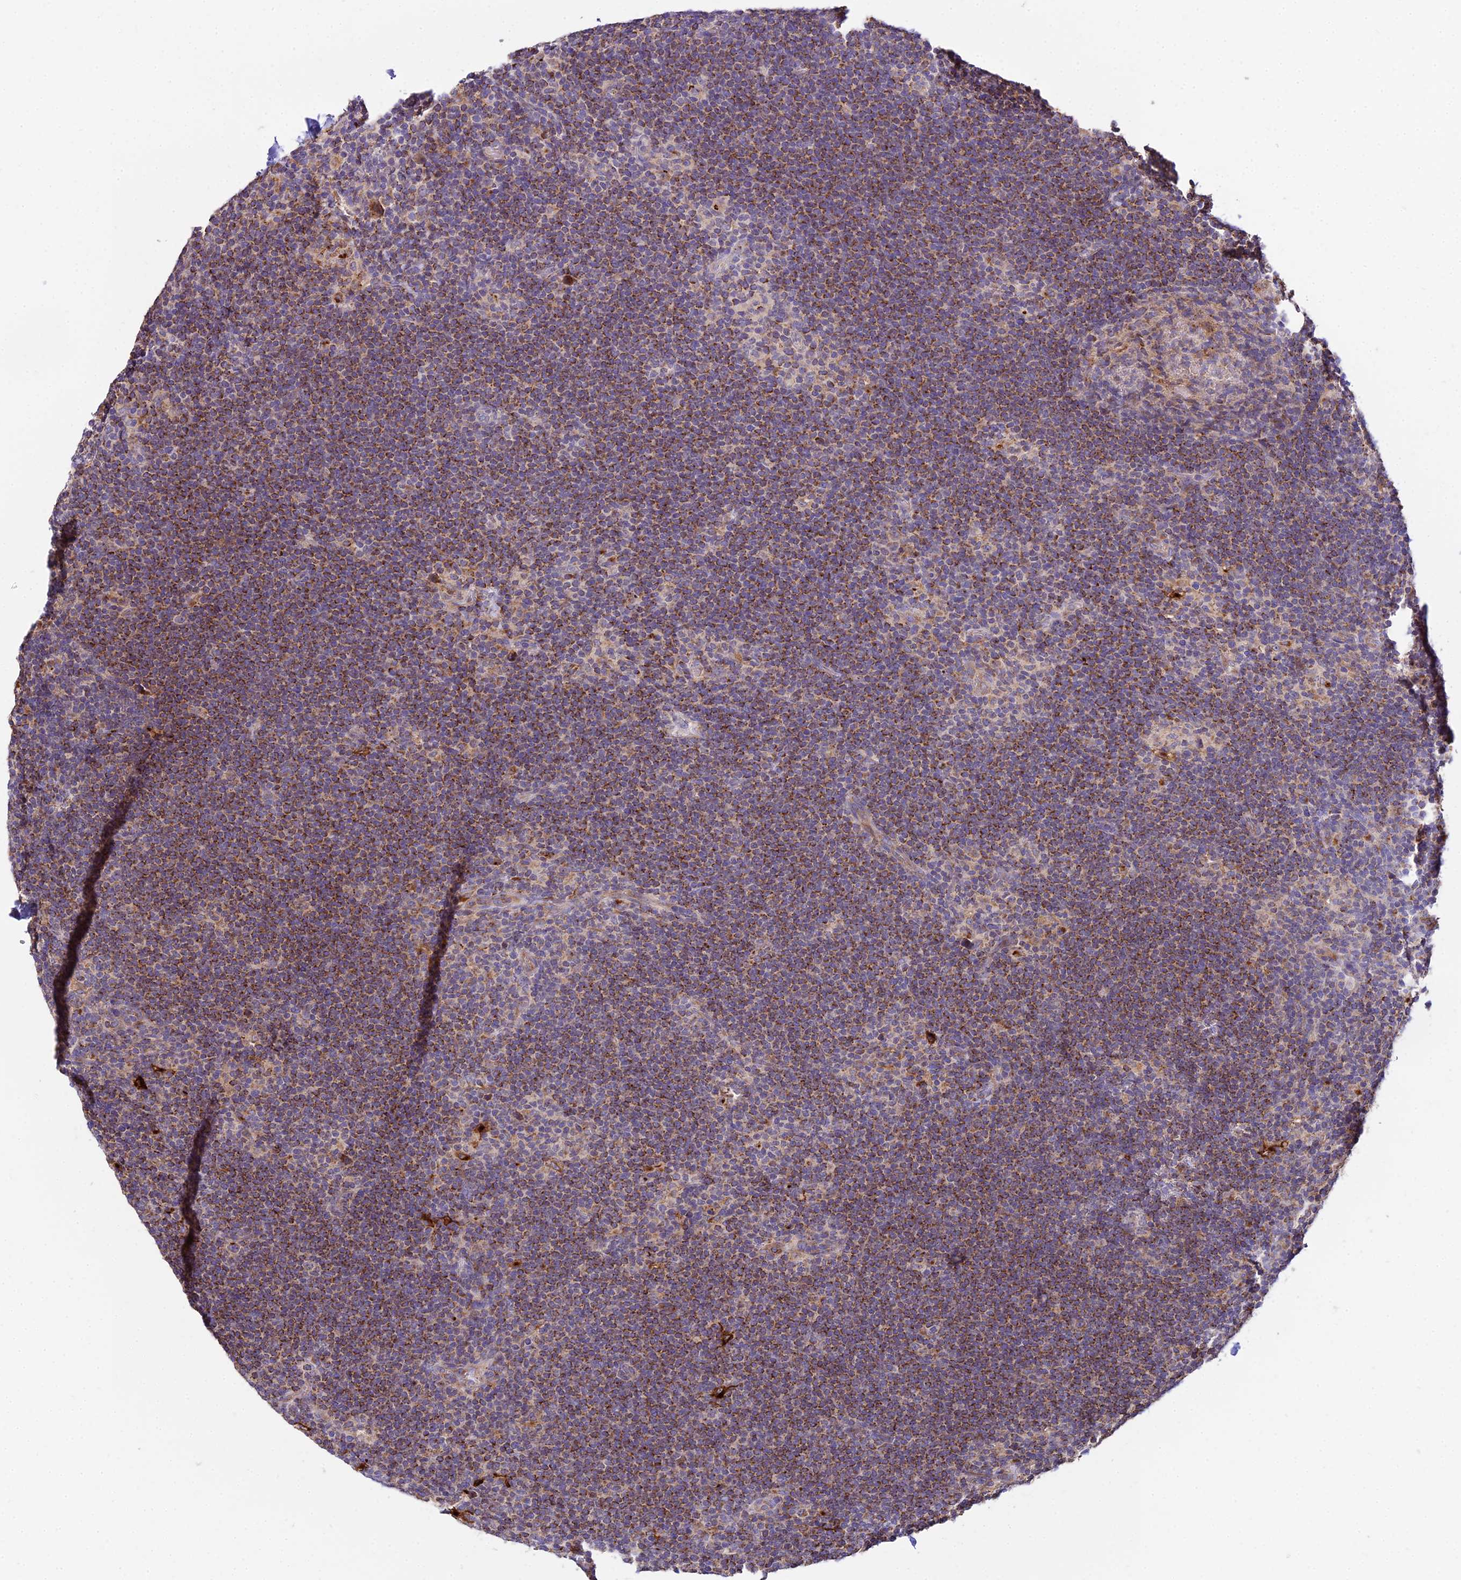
{"staining": {"intensity": "moderate", "quantity": "<25%", "location": "cytoplasmic/membranous"}, "tissue": "lymphoma", "cell_type": "Tumor cells", "image_type": "cancer", "snomed": [{"axis": "morphology", "description": "Hodgkin's disease, NOS"}, {"axis": "topography", "description": "Lymph node"}], "caption": "This photomicrograph reveals Hodgkin's disease stained with immunohistochemistry to label a protein in brown. The cytoplasmic/membranous of tumor cells show moderate positivity for the protein. Nuclei are counter-stained blue.", "gene": "PEX19", "patient": {"sex": "female", "age": 57}}